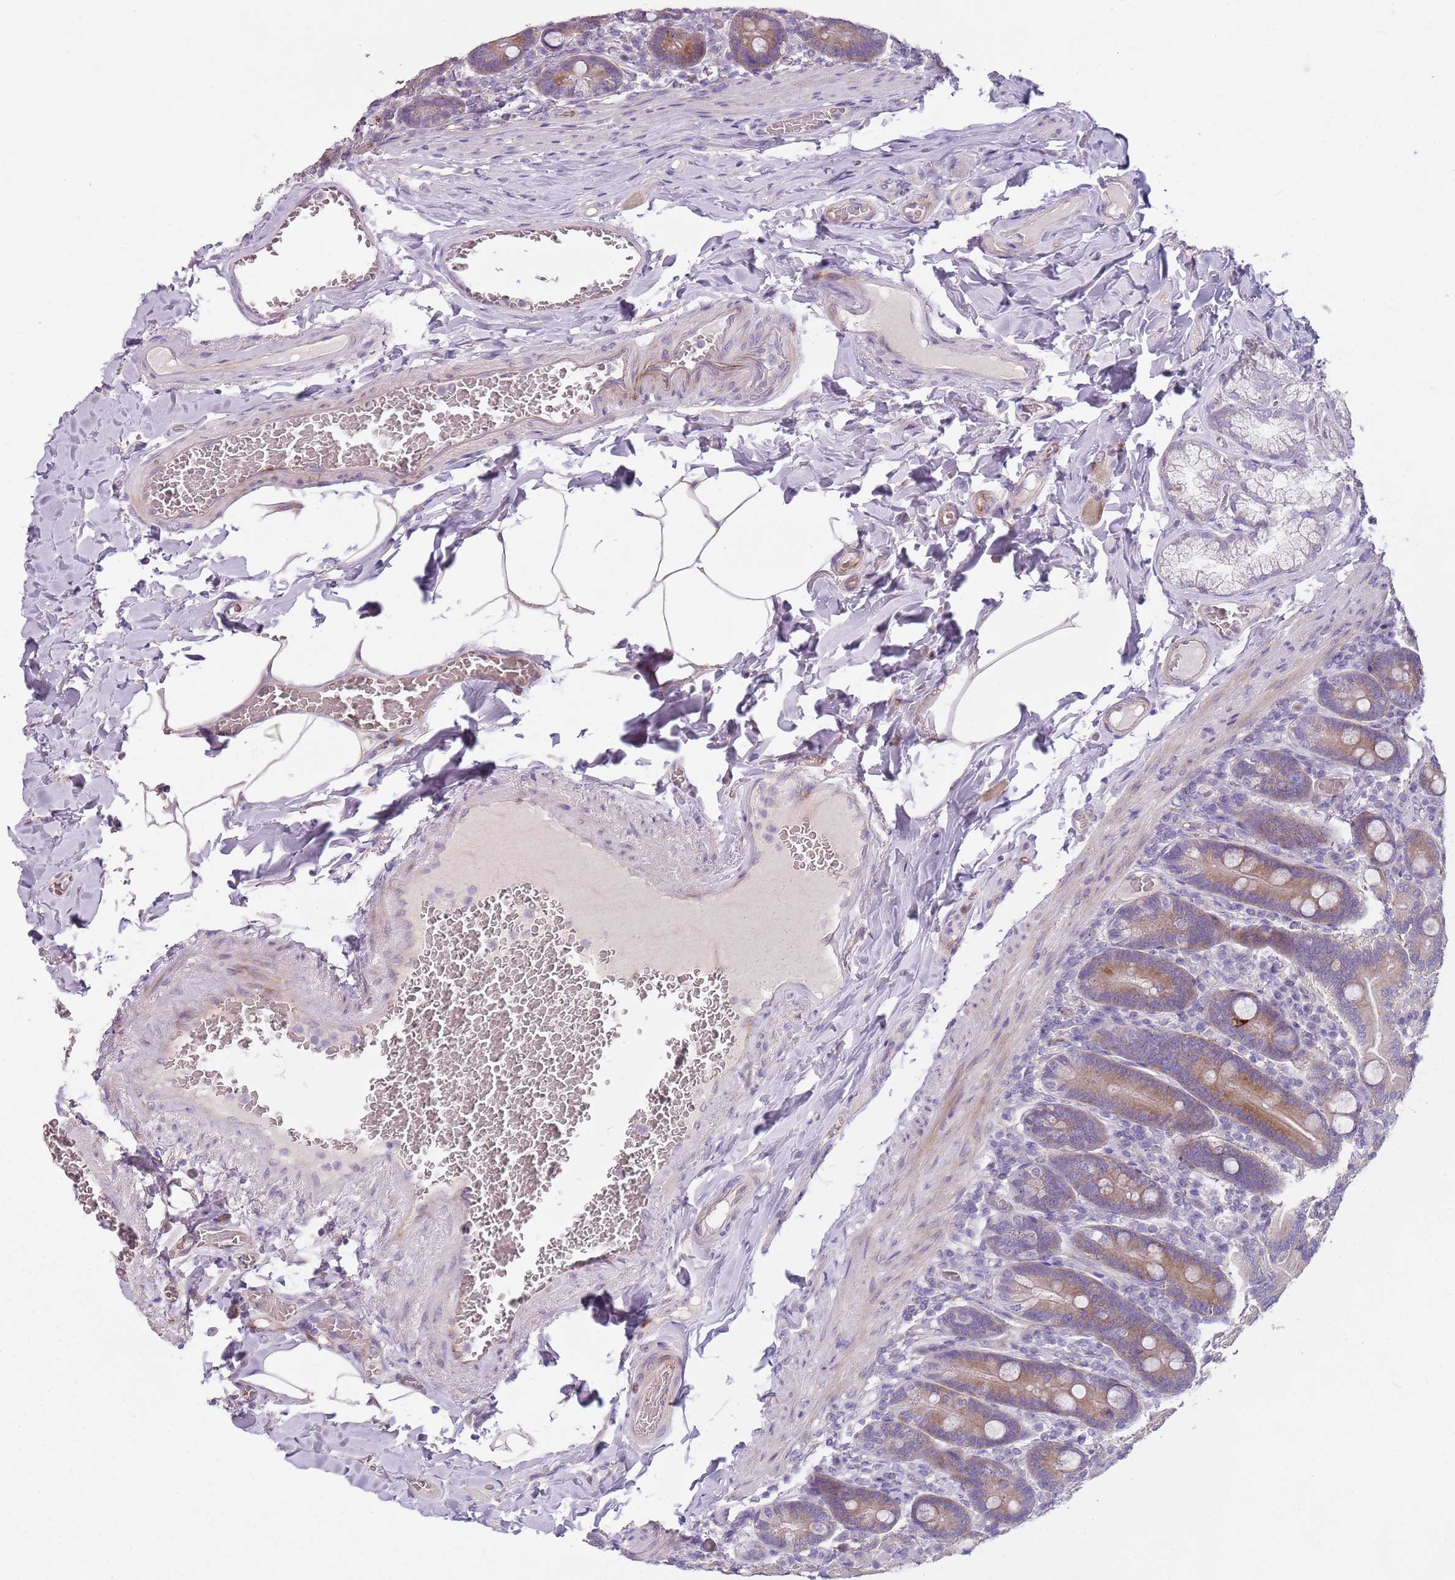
{"staining": {"intensity": "moderate", "quantity": ">75%", "location": "cytoplasmic/membranous"}, "tissue": "duodenum", "cell_type": "Glandular cells", "image_type": "normal", "snomed": [{"axis": "morphology", "description": "Normal tissue, NOS"}, {"axis": "topography", "description": "Duodenum"}], "caption": "Normal duodenum exhibits moderate cytoplasmic/membranous staining in about >75% of glandular cells The staining is performed using DAB brown chromogen to label protein expression. The nuclei are counter-stained blue using hematoxylin..", "gene": "ZNF583", "patient": {"sex": "female", "age": 62}}